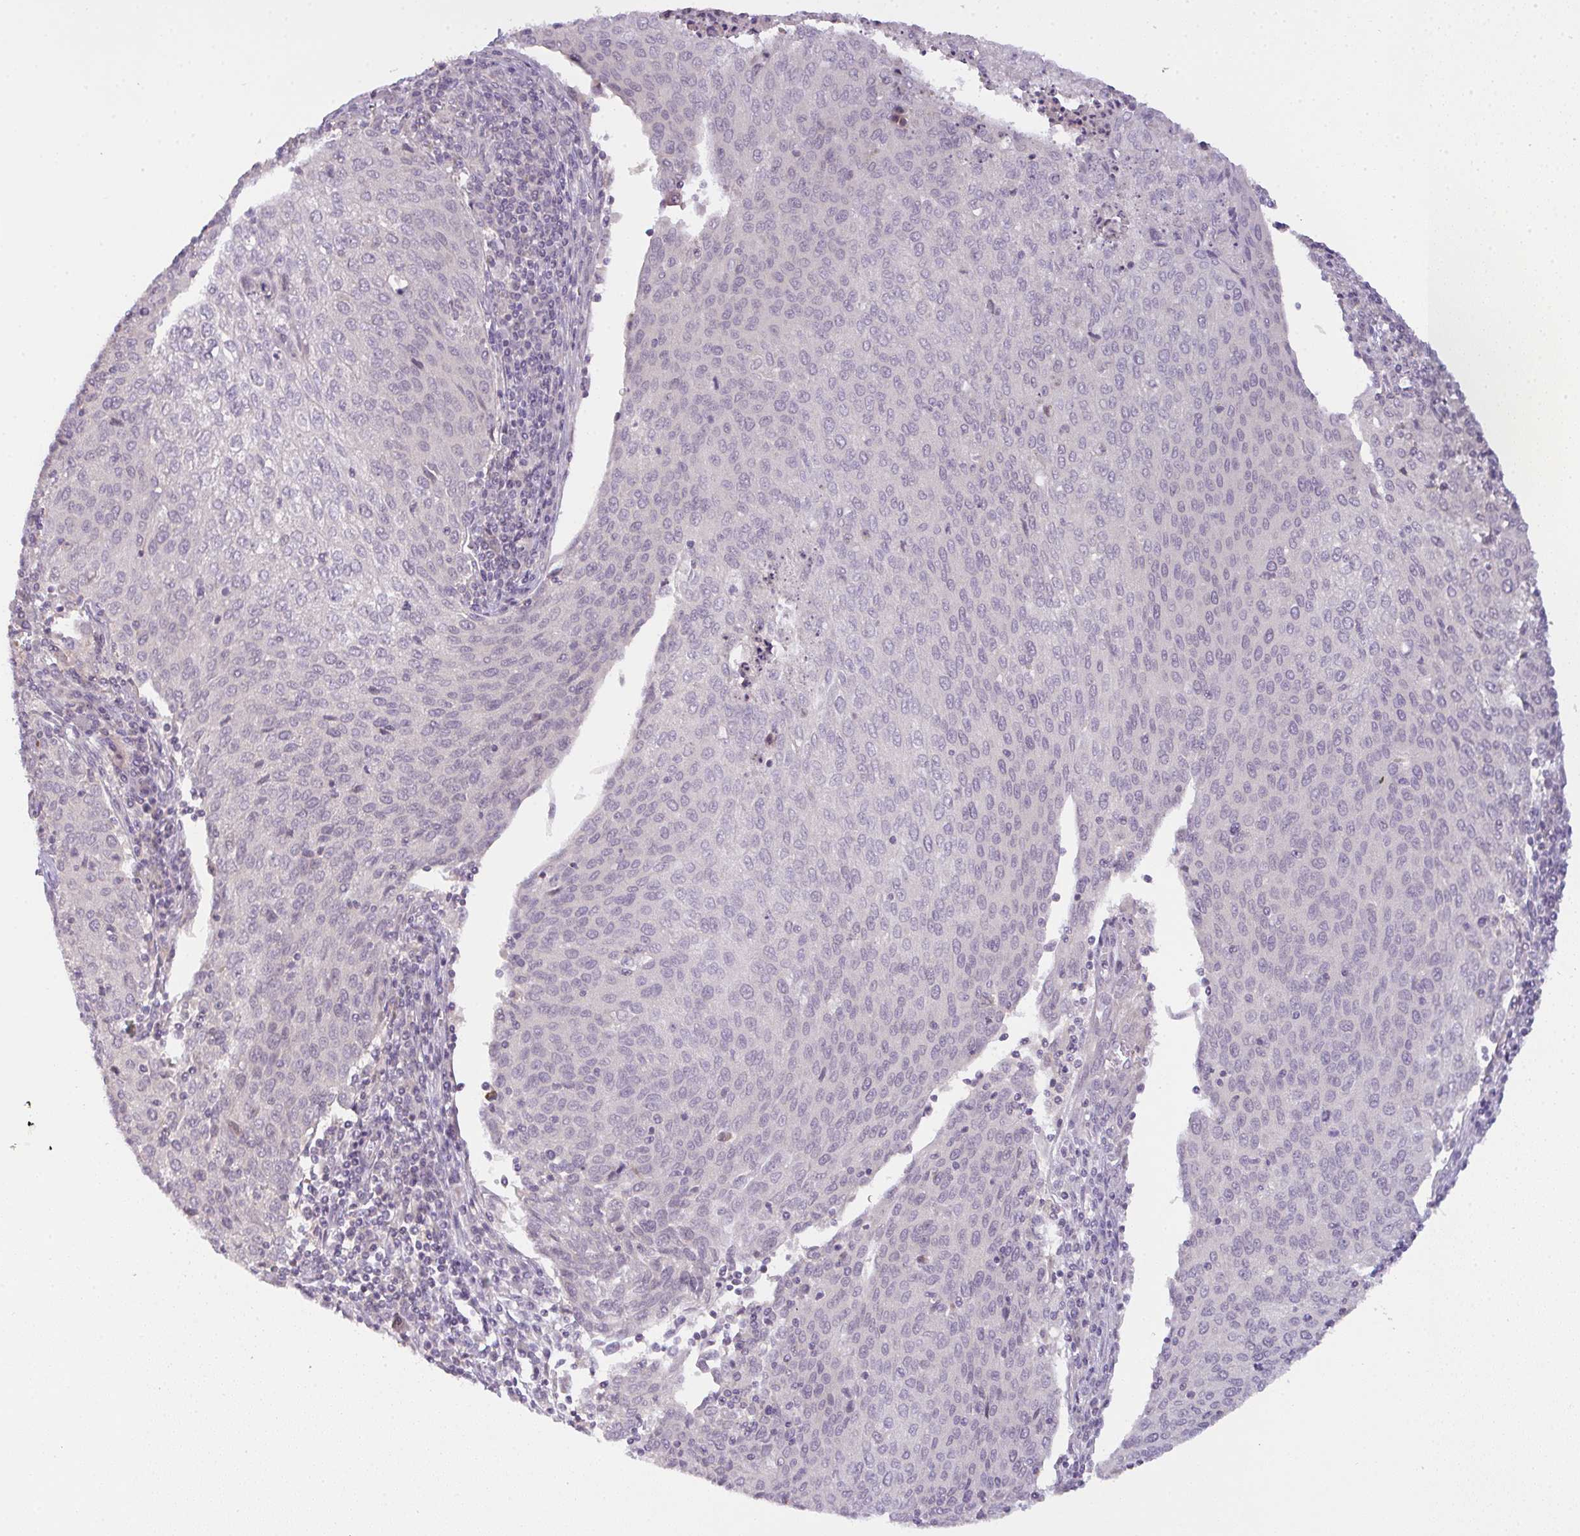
{"staining": {"intensity": "negative", "quantity": "none", "location": "none"}, "tissue": "cervical cancer", "cell_type": "Tumor cells", "image_type": "cancer", "snomed": [{"axis": "morphology", "description": "Squamous cell carcinoma, NOS"}, {"axis": "topography", "description": "Cervix"}], "caption": "Immunohistochemical staining of squamous cell carcinoma (cervical) displays no significant staining in tumor cells. (DAB immunohistochemistry (IHC) with hematoxylin counter stain).", "gene": "CSE1L", "patient": {"sex": "female", "age": 46}}